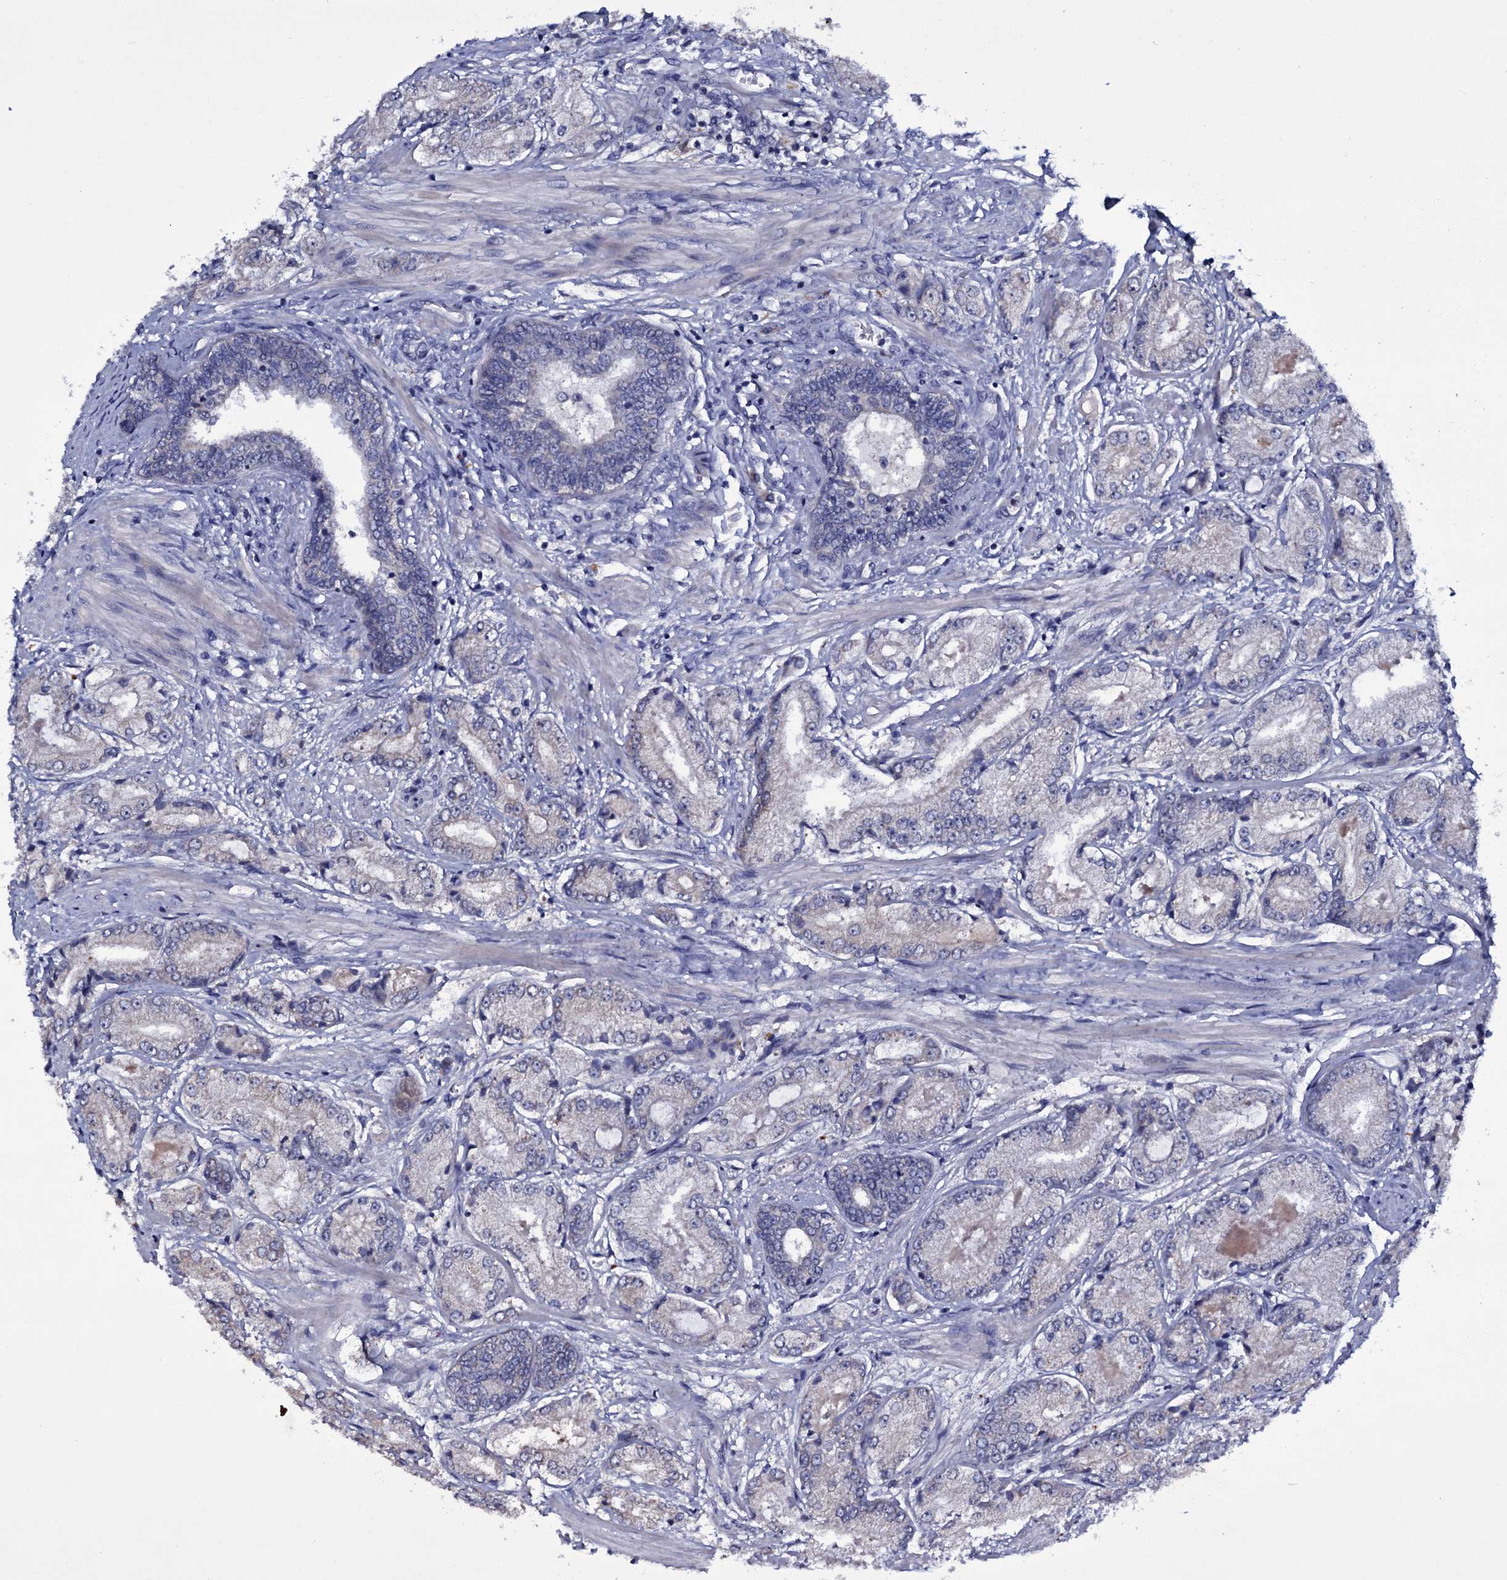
{"staining": {"intensity": "negative", "quantity": "none", "location": "none"}, "tissue": "prostate cancer", "cell_type": "Tumor cells", "image_type": "cancer", "snomed": [{"axis": "morphology", "description": "Adenocarcinoma, High grade"}, {"axis": "topography", "description": "Prostate"}], "caption": "IHC histopathology image of prostate cancer stained for a protein (brown), which demonstrates no positivity in tumor cells. (IHC, brightfield microscopy, high magnification).", "gene": "BCL2L14", "patient": {"sex": "male", "age": 59}}